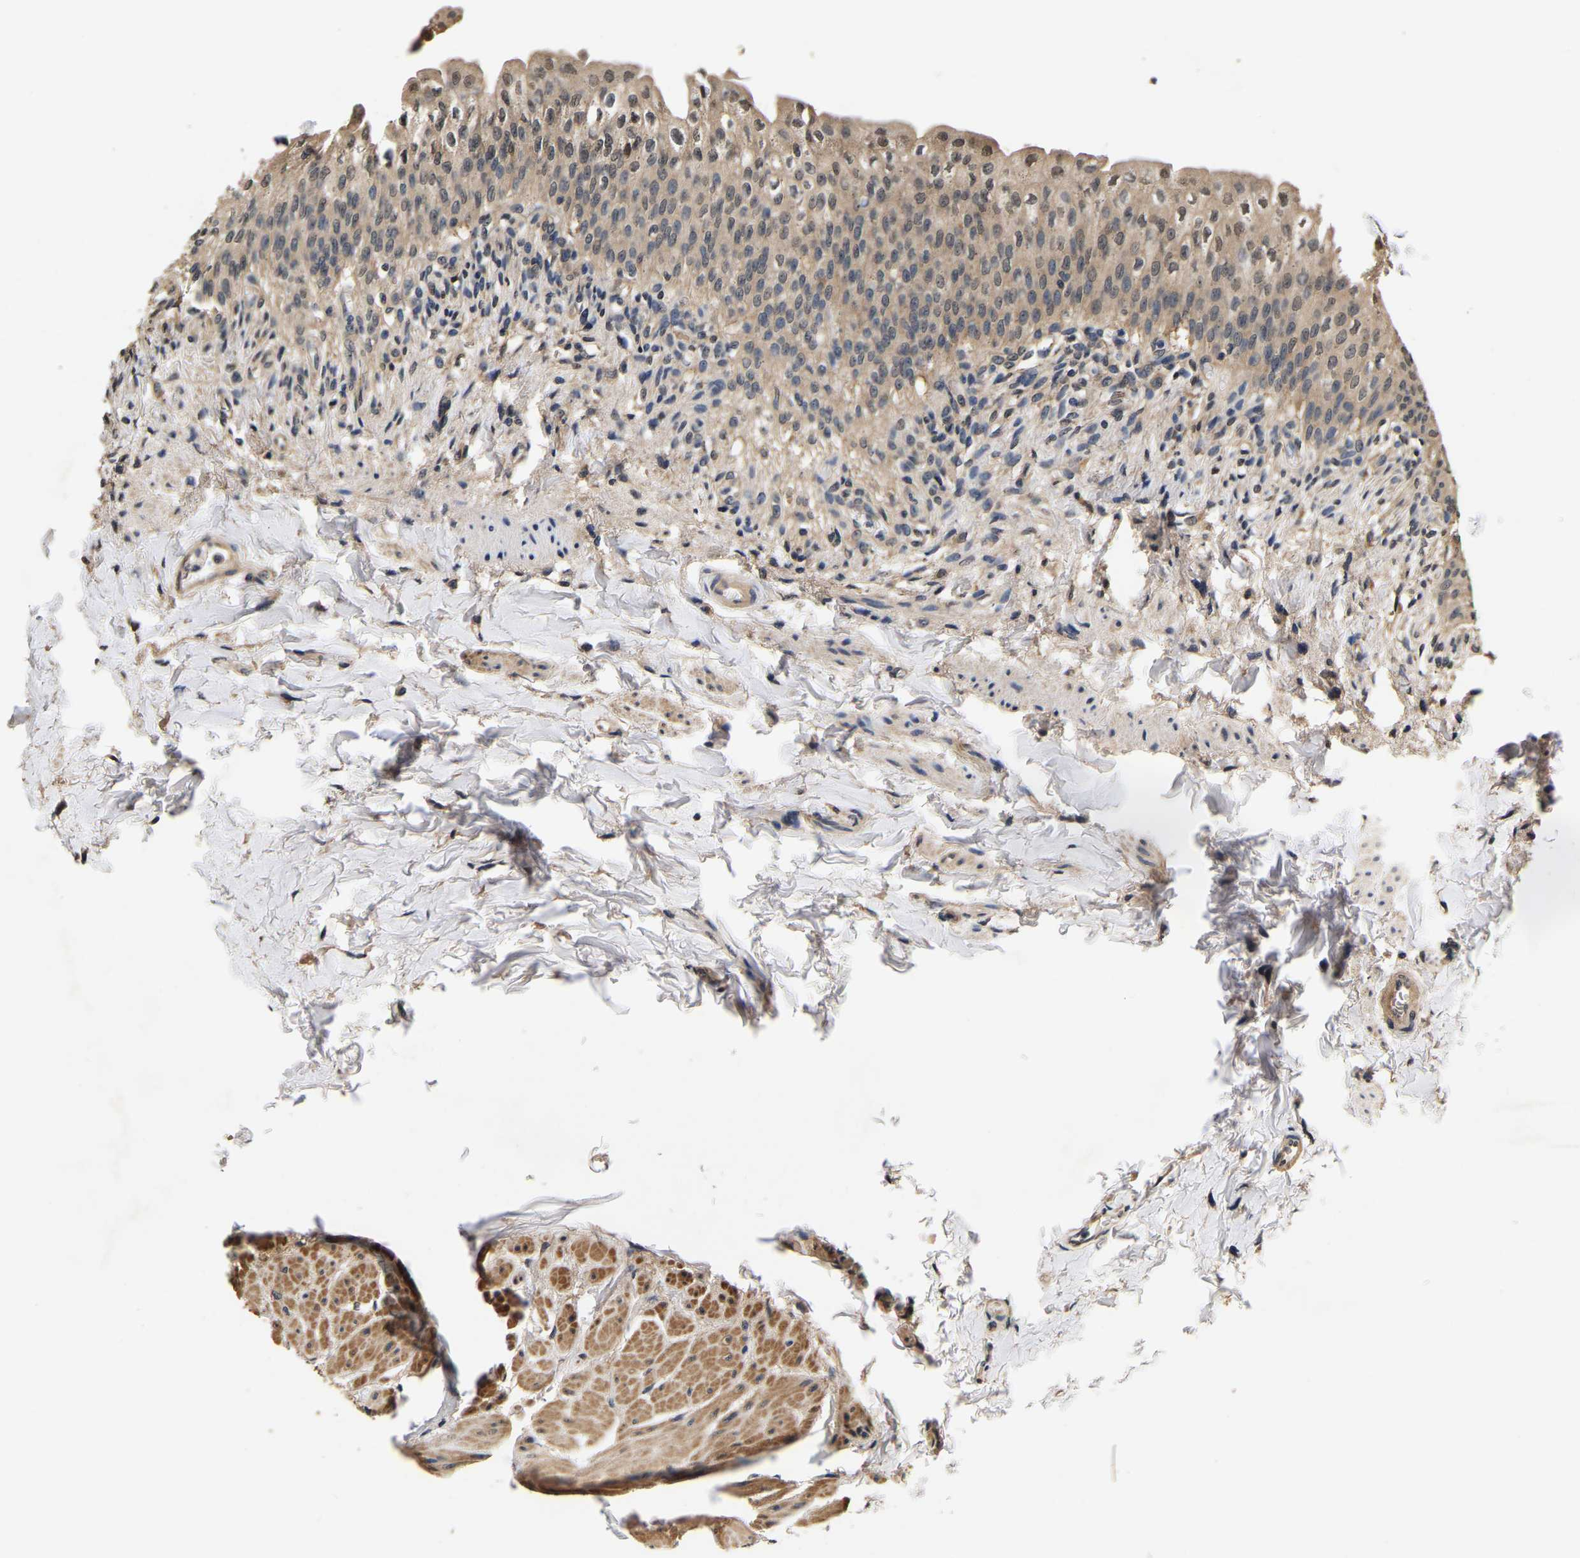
{"staining": {"intensity": "moderate", "quantity": ">75%", "location": "cytoplasmic/membranous,nuclear"}, "tissue": "urinary bladder", "cell_type": "Urothelial cells", "image_type": "normal", "snomed": [{"axis": "morphology", "description": "Normal tissue, NOS"}, {"axis": "topography", "description": "Urinary bladder"}], "caption": "This is a photomicrograph of IHC staining of benign urinary bladder, which shows moderate staining in the cytoplasmic/membranous,nuclear of urothelial cells.", "gene": "RUVBL1", "patient": {"sex": "female", "age": 60}}